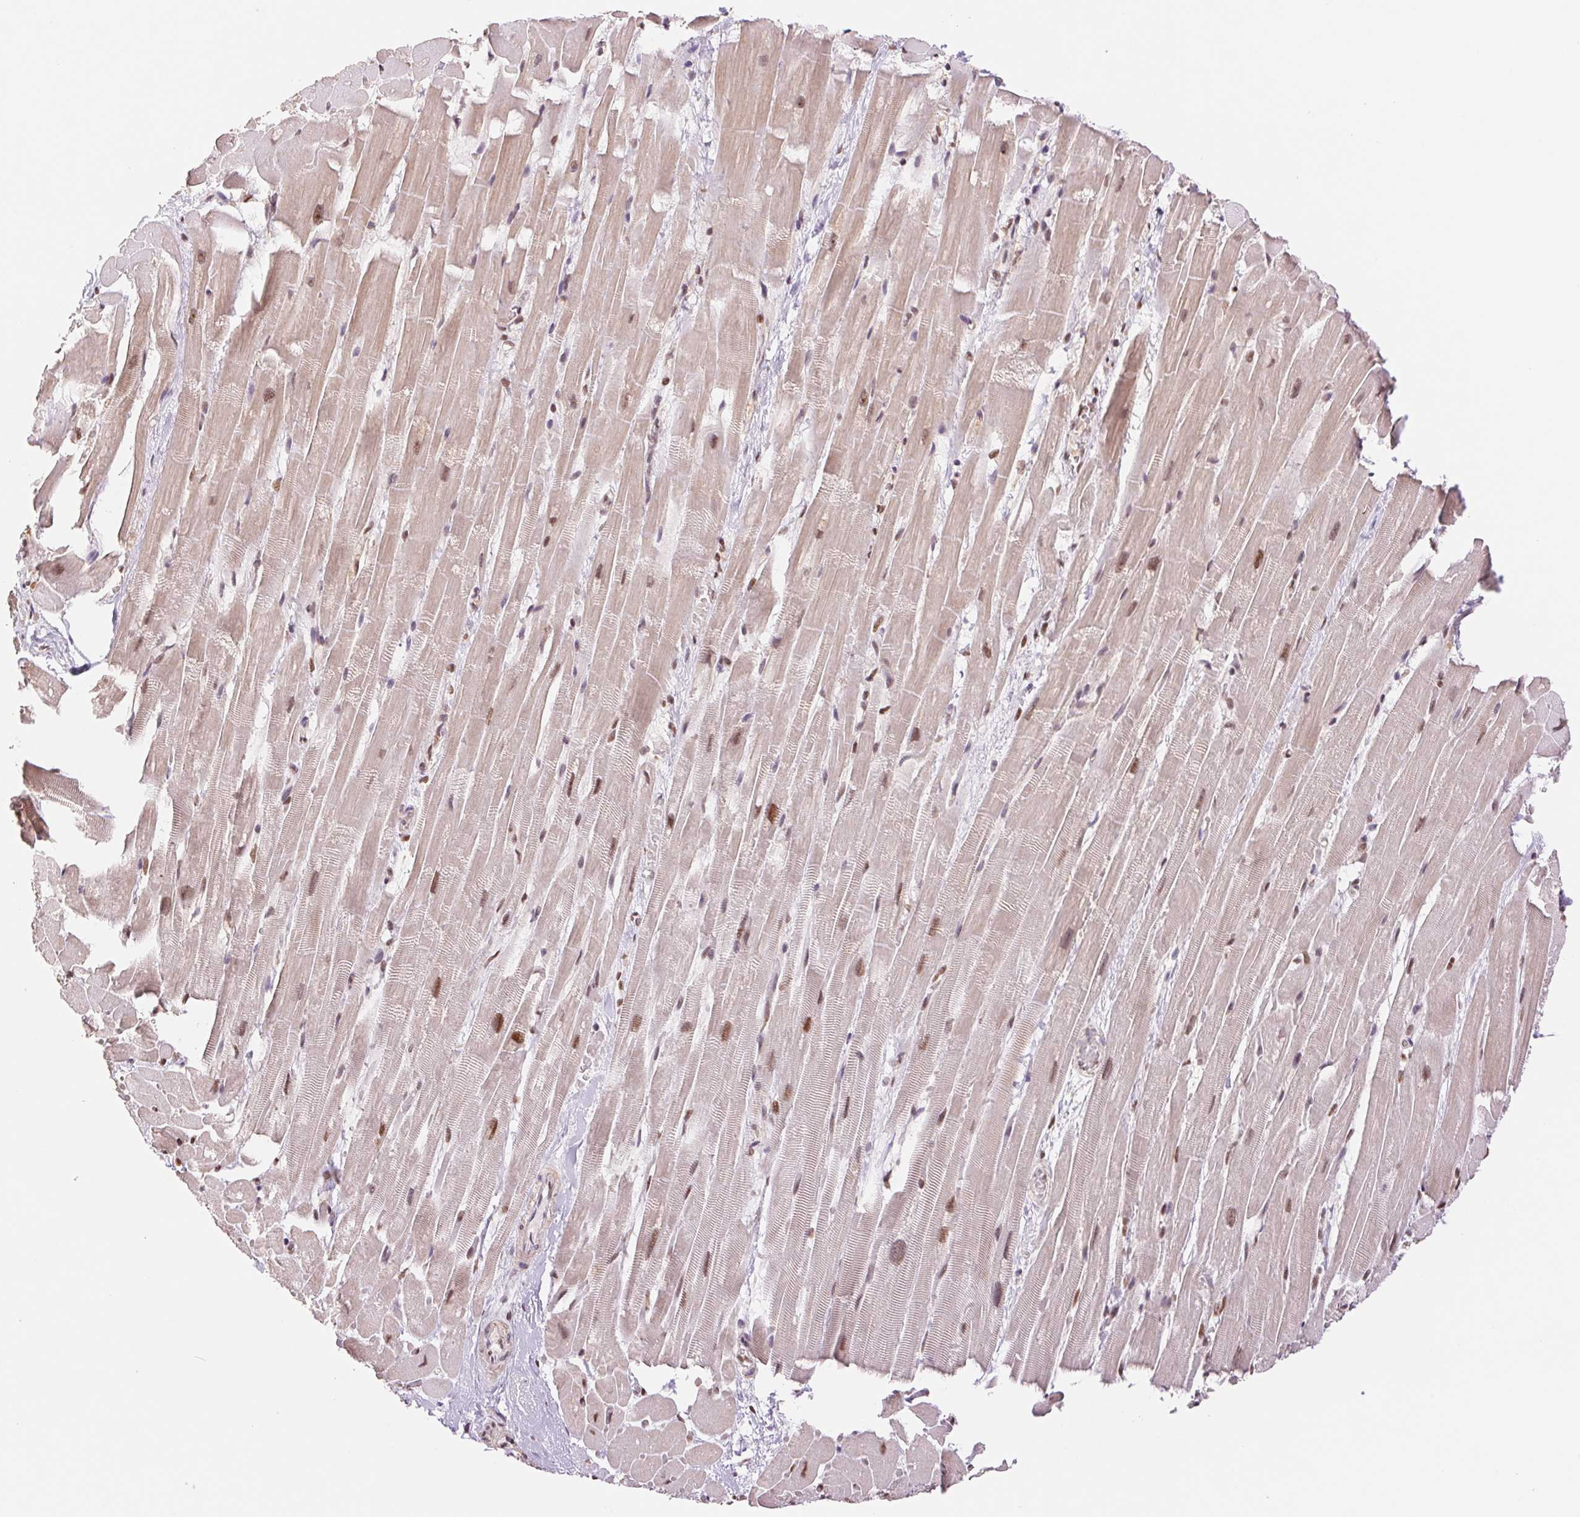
{"staining": {"intensity": "moderate", "quantity": "25%-75%", "location": "nuclear"}, "tissue": "heart muscle", "cell_type": "Cardiomyocytes", "image_type": "normal", "snomed": [{"axis": "morphology", "description": "Normal tissue, NOS"}, {"axis": "topography", "description": "Heart"}], "caption": "Protein staining exhibits moderate nuclear staining in about 25%-75% of cardiomyocytes in benign heart muscle.", "gene": "SREK1", "patient": {"sex": "male", "age": 37}}